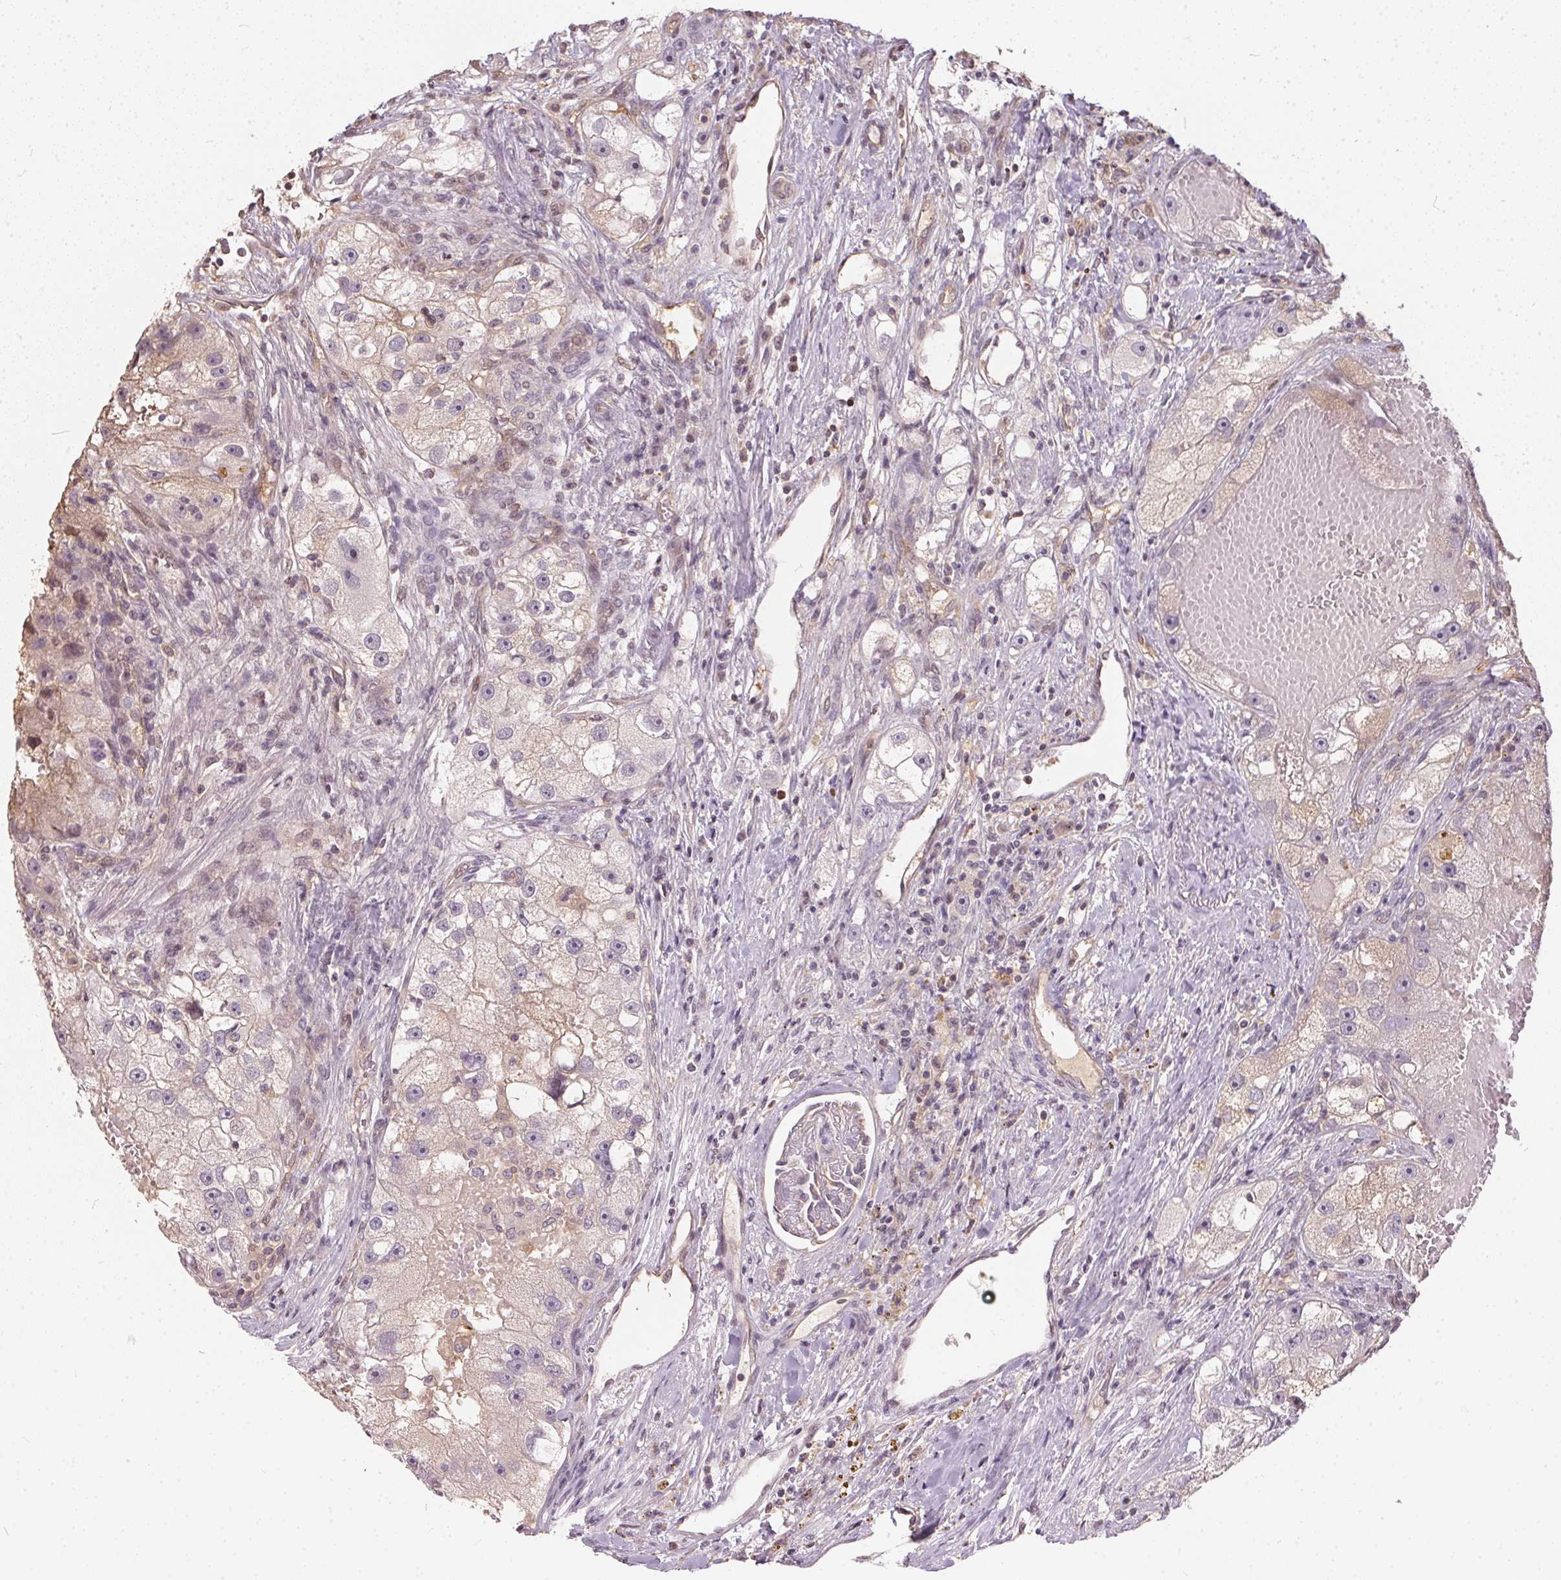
{"staining": {"intensity": "weak", "quantity": "25%-75%", "location": "cytoplasmic/membranous"}, "tissue": "renal cancer", "cell_type": "Tumor cells", "image_type": "cancer", "snomed": [{"axis": "morphology", "description": "Adenocarcinoma, NOS"}, {"axis": "topography", "description": "Kidney"}], "caption": "Renal cancer (adenocarcinoma) stained for a protein (brown) exhibits weak cytoplasmic/membranous positive expression in approximately 25%-75% of tumor cells.", "gene": "BLMH", "patient": {"sex": "male", "age": 63}}